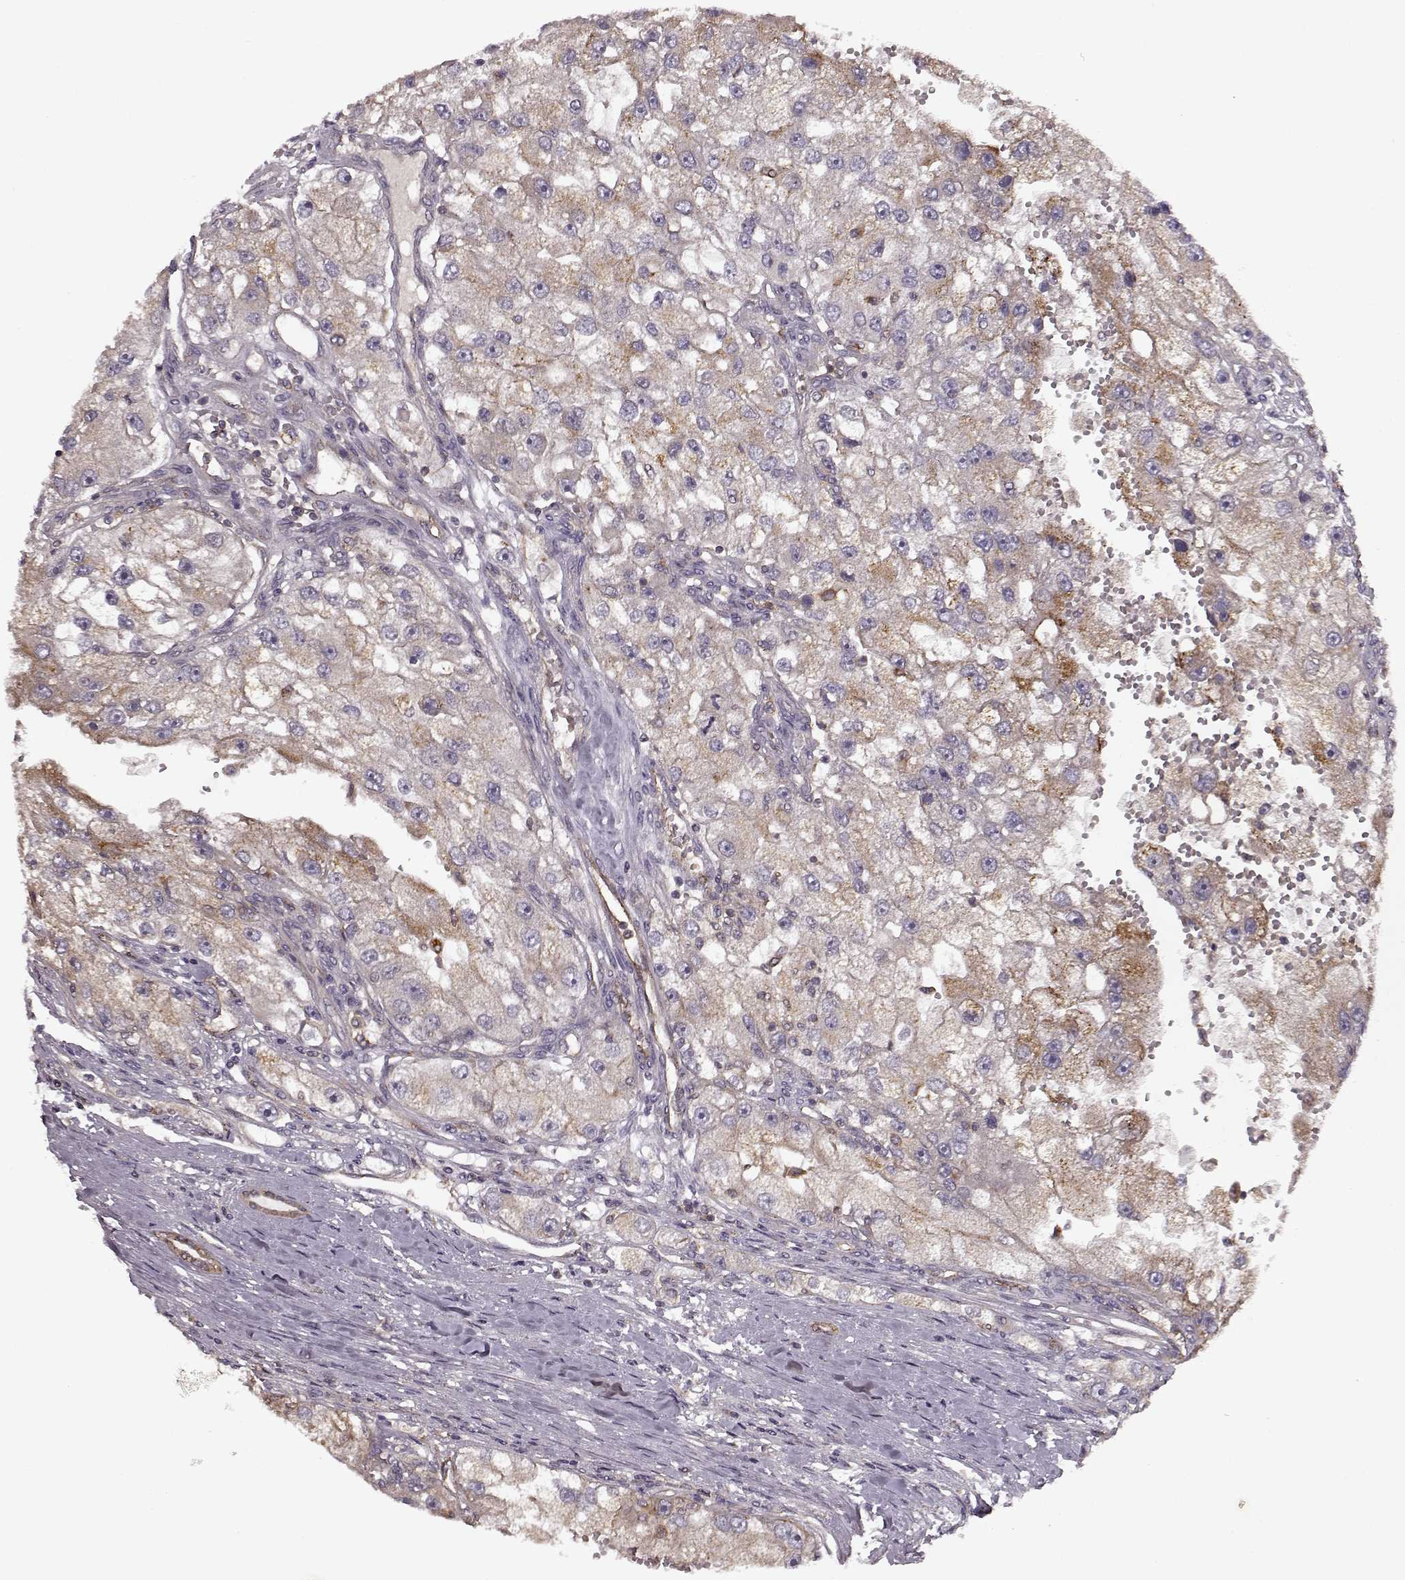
{"staining": {"intensity": "weak", "quantity": ">75%", "location": "cytoplasmic/membranous"}, "tissue": "renal cancer", "cell_type": "Tumor cells", "image_type": "cancer", "snomed": [{"axis": "morphology", "description": "Adenocarcinoma, NOS"}, {"axis": "topography", "description": "Kidney"}], "caption": "Immunohistochemistry (IHC) micrograph of neoplastic tissue: human renal cancer (adenocarcinoma) stained using immunohistochemistry (IHC) shows low levels of weak protein expression localized specifically in the cytoplasmic/membranous of tumor cells, appearing as a cytoplasmic/membranous brown color.", "gene": "IFRD2", "patient": {"sex": "male", "age": 63}}